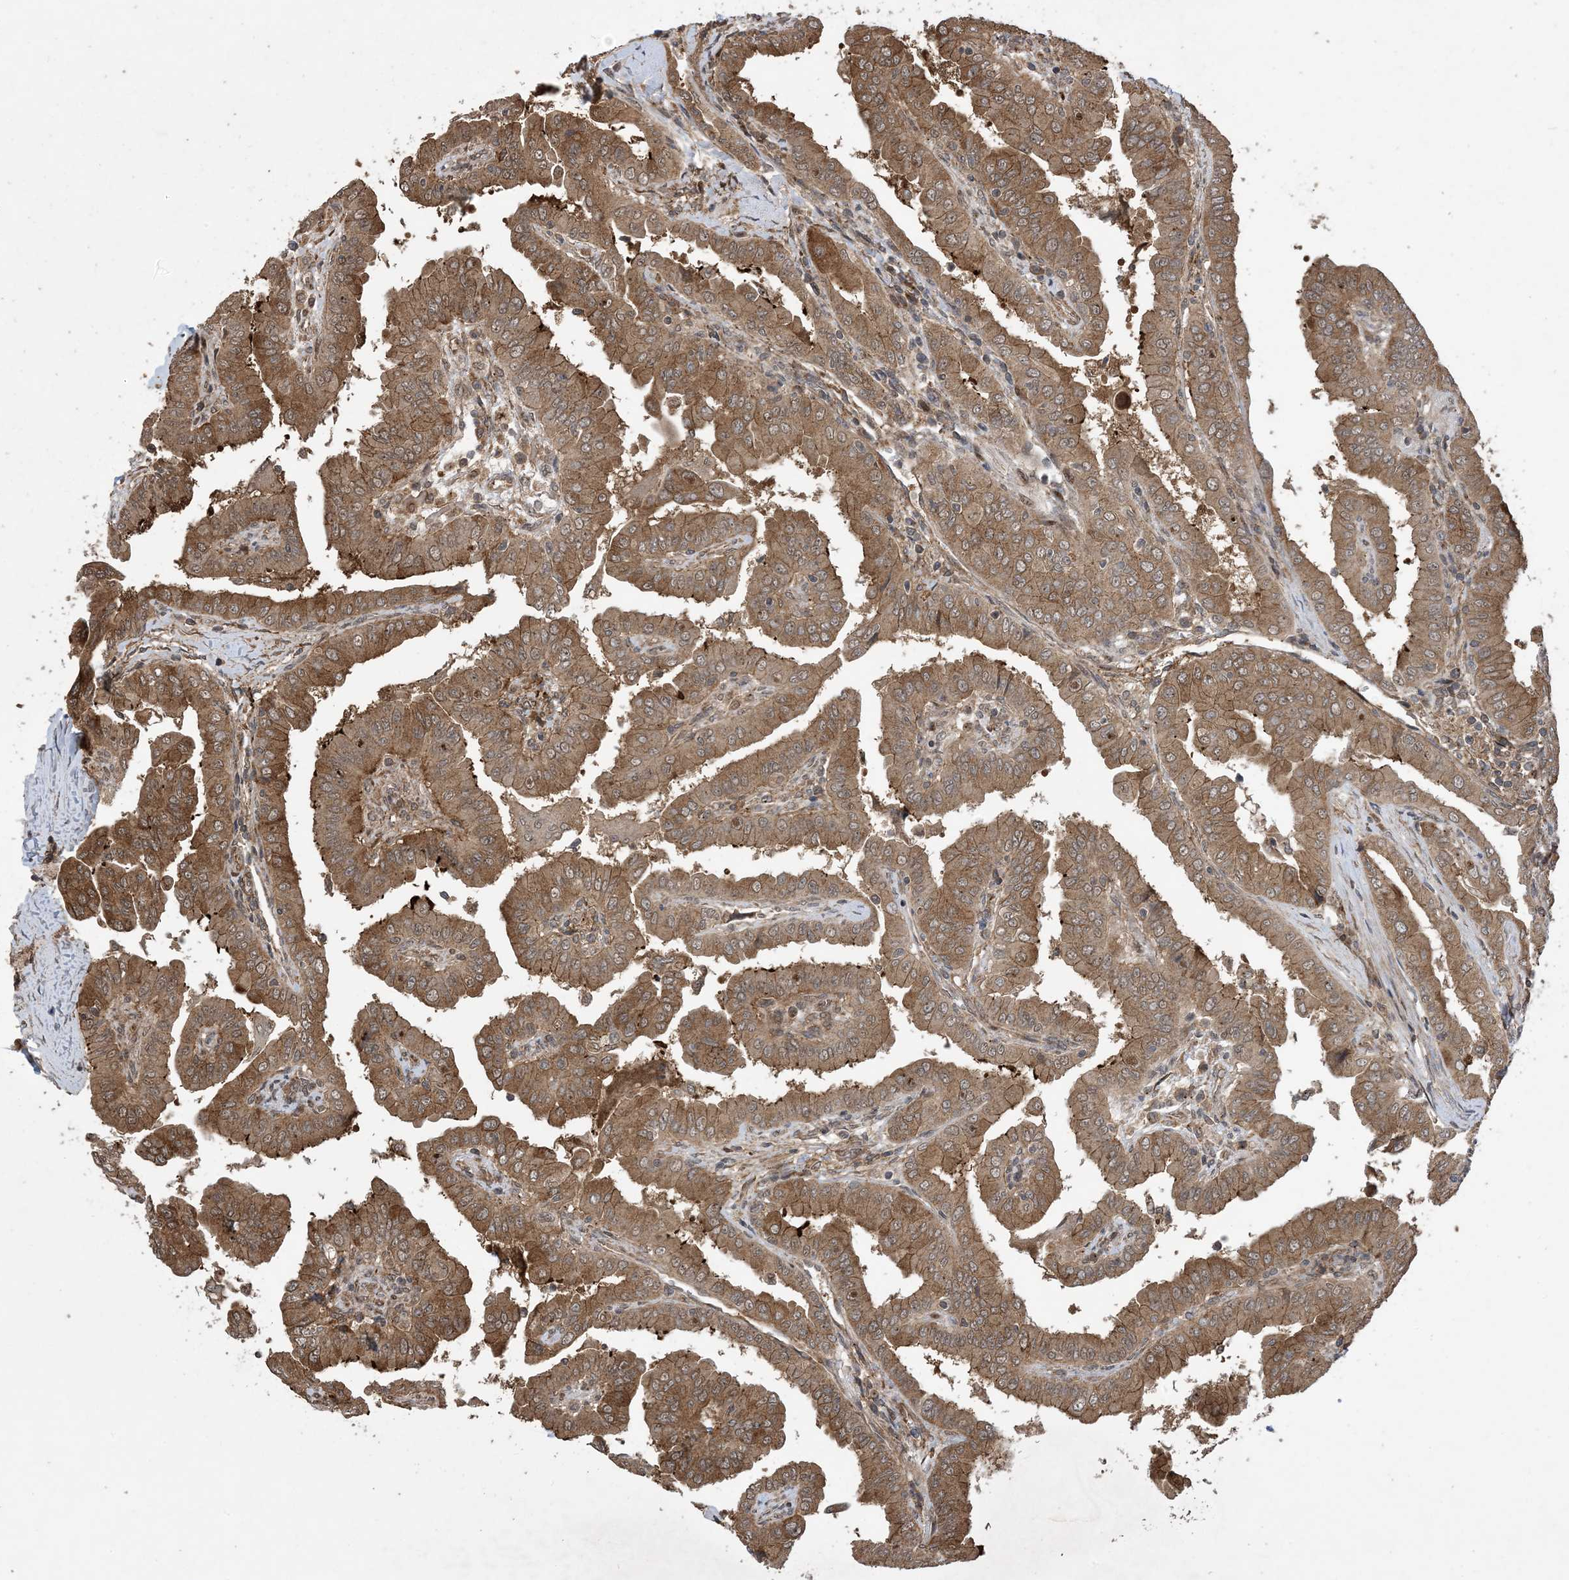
{"staining": {"intensity": "moderate", "quantity": ">75%", "location": "cytoplasmic/membranous"}, "tissue": "thyroid cancer", "cell_type": "Tumor cells", "image_type": "cancer", "snomed": [{"axis": "morphology", "description": "Papillary adenocarcinoma, NOS"}, {"axis": "topography", "description": "Thyroid gland"}], "caption": "Immunohistochemistry image of papillary adenocarcinoma (thyroid) stained for a protein (brown), which shows medium levels of moderate cytoplasmic/membranous positivity in approximately >75% of tumor cells.", "gene": "ZNF511", "patient": {"sex": "male", "age": 33}}